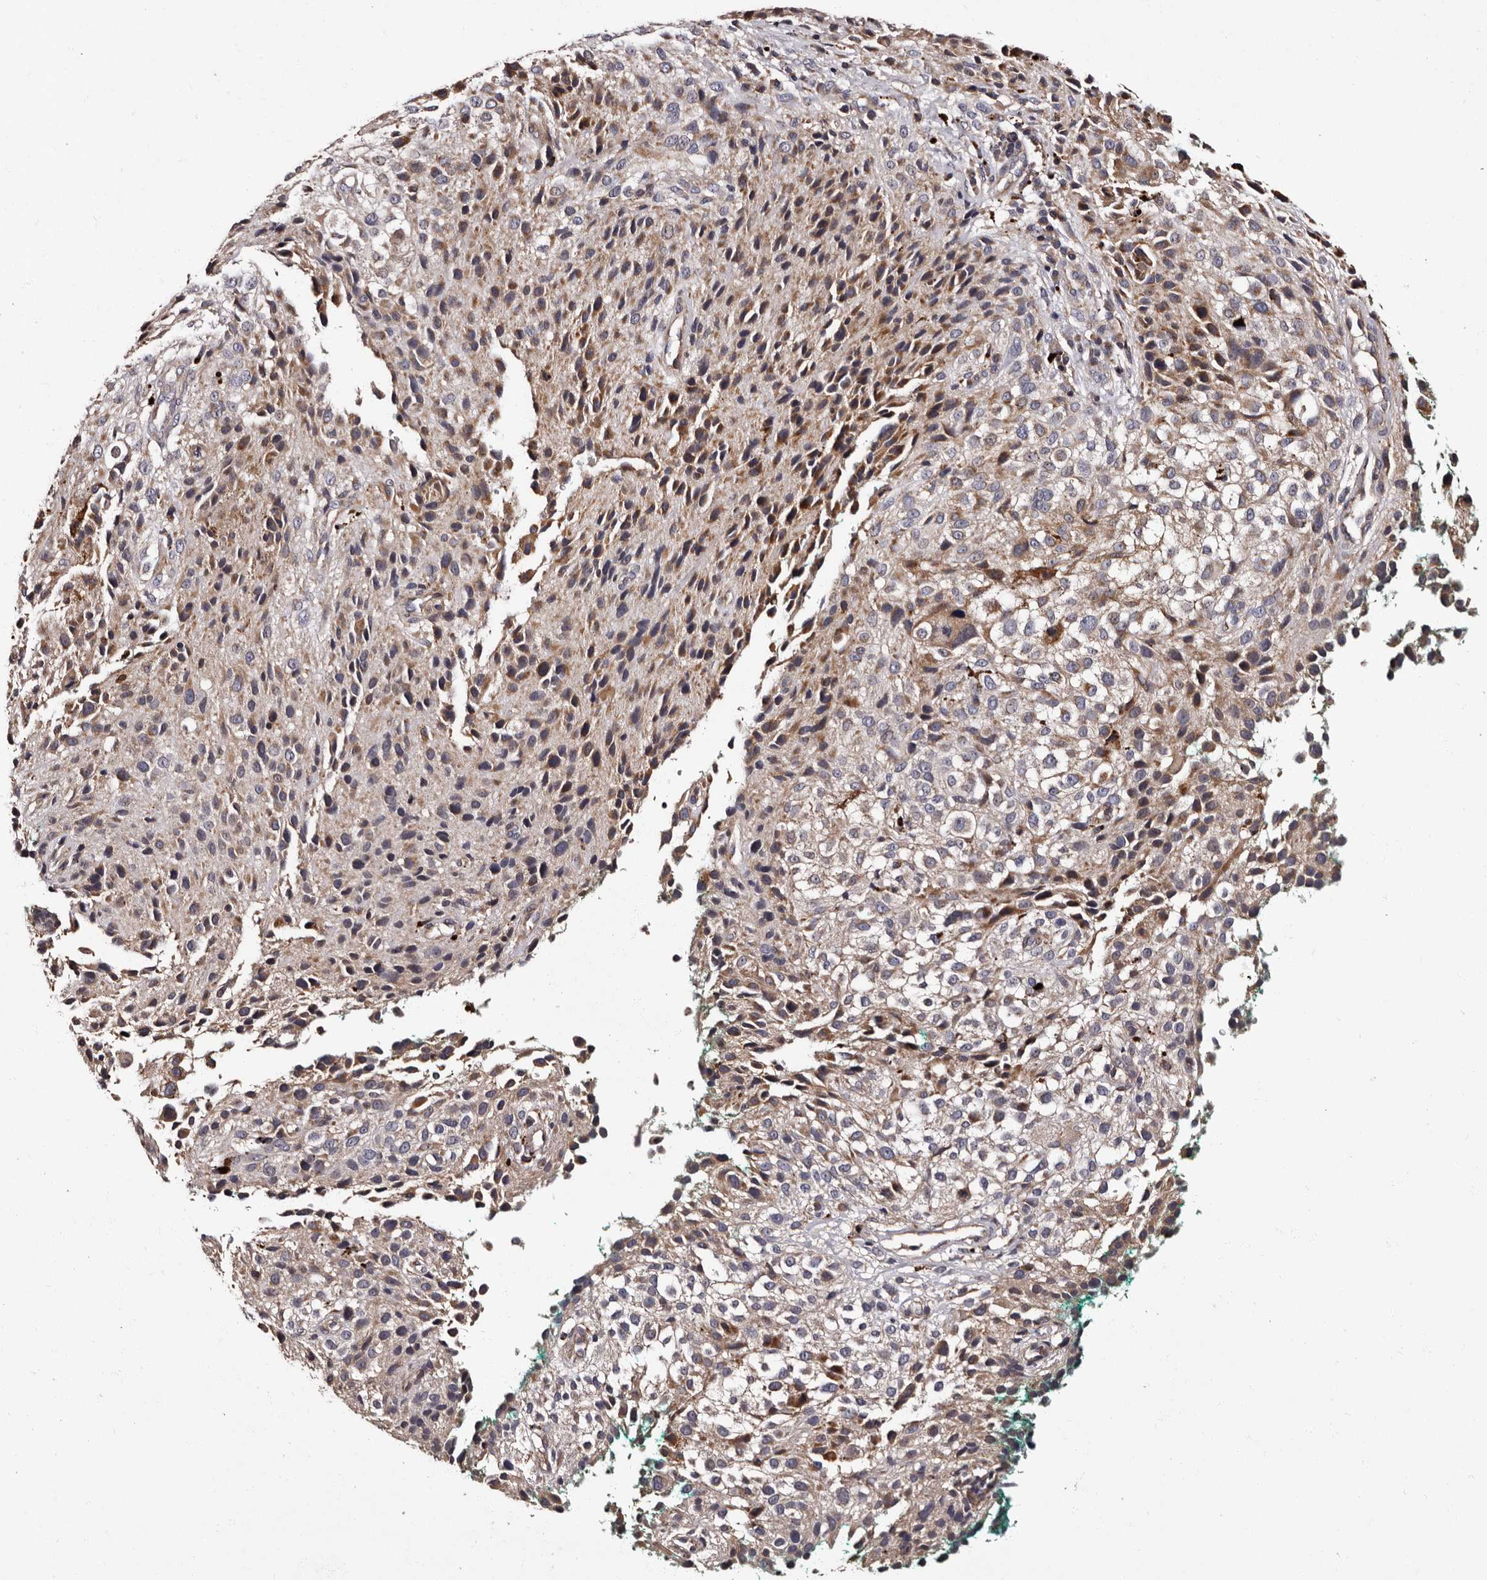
{"staining": {"intensity": "moderate", "quantity": "<25%", "location": "cytoplasmic/membranous"}, "tissue": "melanoma", "cell_type": "Tumor cells", "image_type": "cancer", "snomed": [{"axis": "morphology", "description": "Necrosis, NOS"}, {"axis": "morphology", "description": "Malignant melanoma, NOS"}, {"axis": "topography", "description": "Skin"}], "caption": "Melanoma was stained to show a protein in brown. There is low levels of moderate cytoplasmic/membranous expression in about <25% of tumor cells. (Stains: DAB (3,3'-diaminobenzidine) in brown, nuclei in blue, Microscopy: brightfield microscopy at high magnification).", "gene": "ADCK5", "patient": {"sex": "female", "age": 87}}